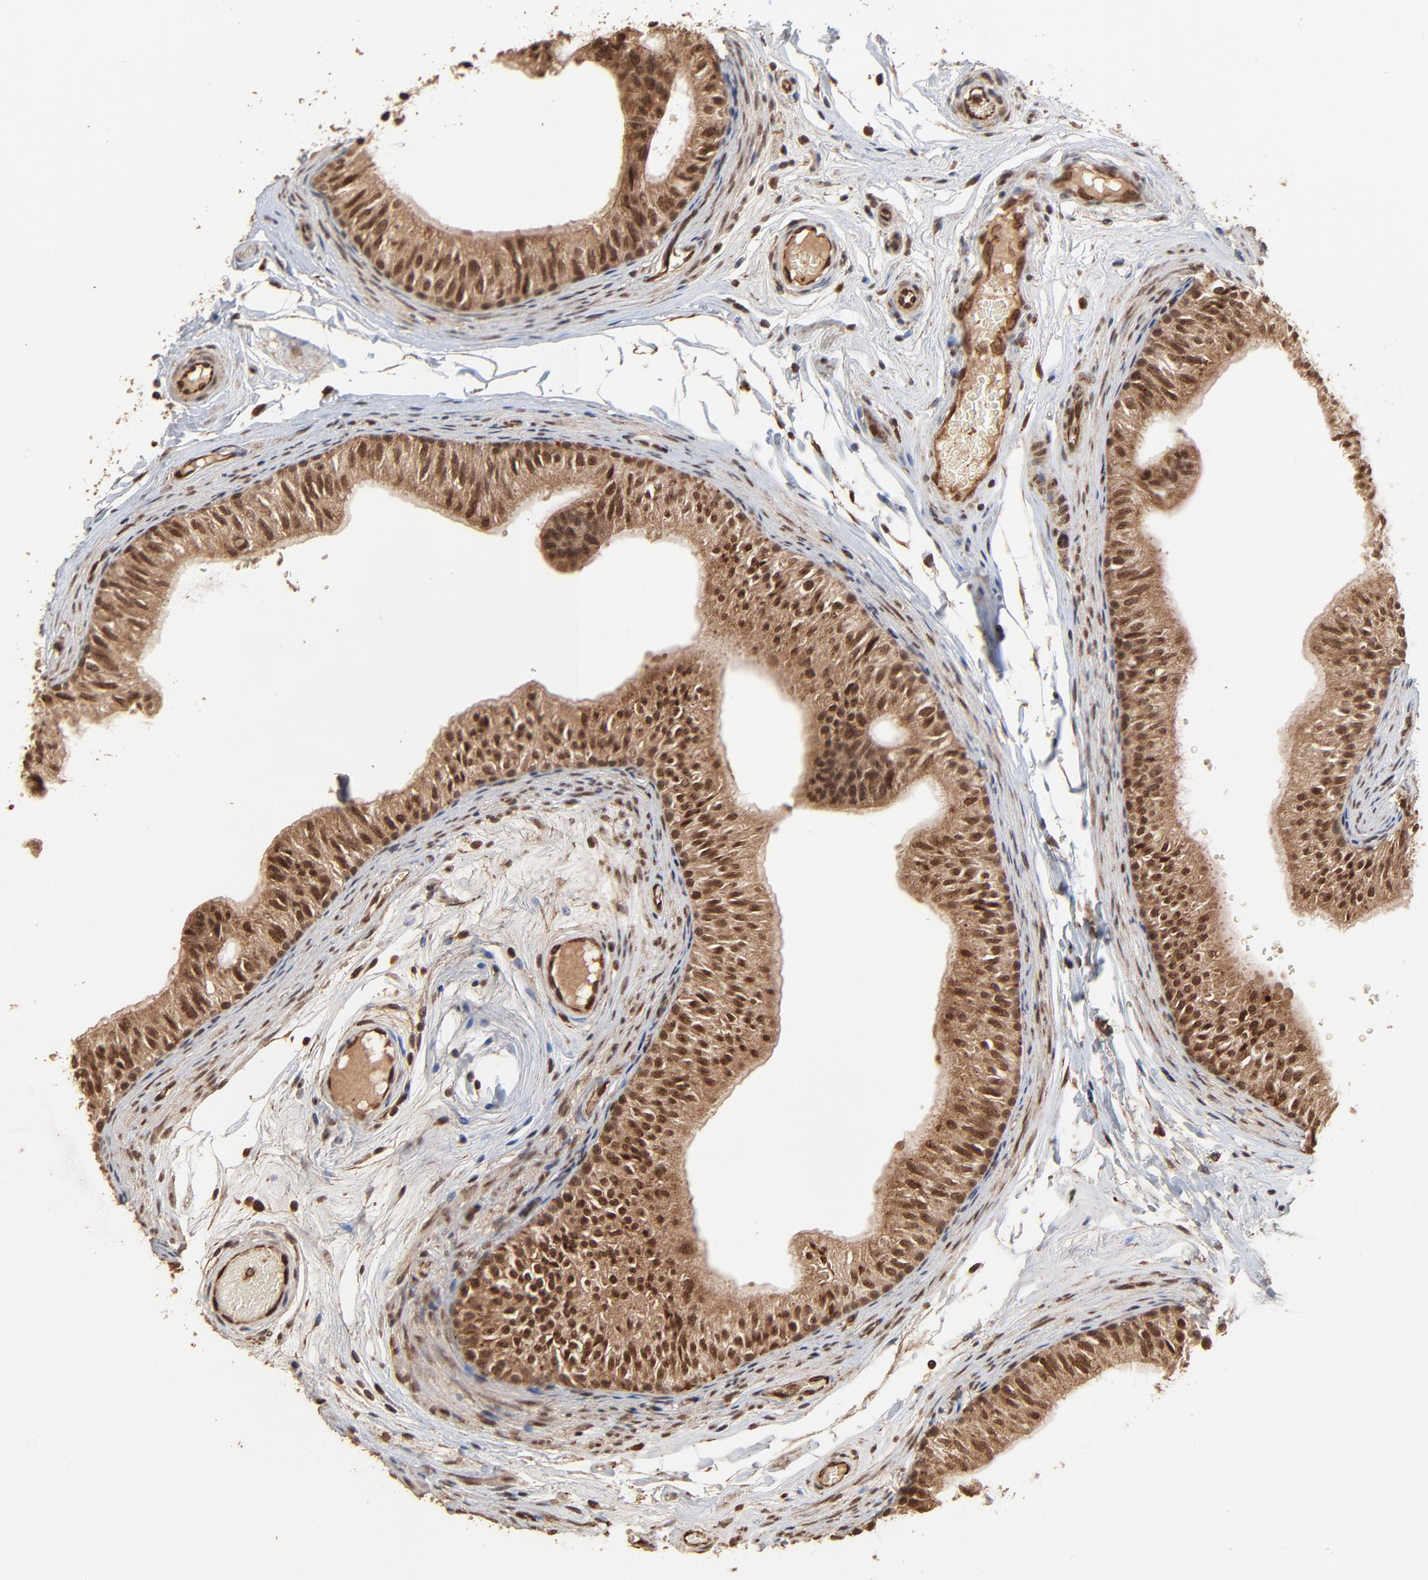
{"staining": {"intensity": "strong", "quantity": ">75%", "location": "cytoplasmic/membranous,nuclear"}, "tissue": "epididymis", "cell_type": "Glandular cells", "image_type": "normal", "snomed": [{"axis": "morphology", "description": "Normal tissue, NOS"}, {"axis": "topography", "description": "Testis"}, {"axis": "topography", "description": "Epididymis"}], "caption": "About >75% of glandular cells in benign epididymis show strong cytoplasmic/membranous,nuclear protein expression as visualized by brown immunohistochemical staining.", "gene": "FAM227A", "patient": {"sex": "male", "age": 36}}